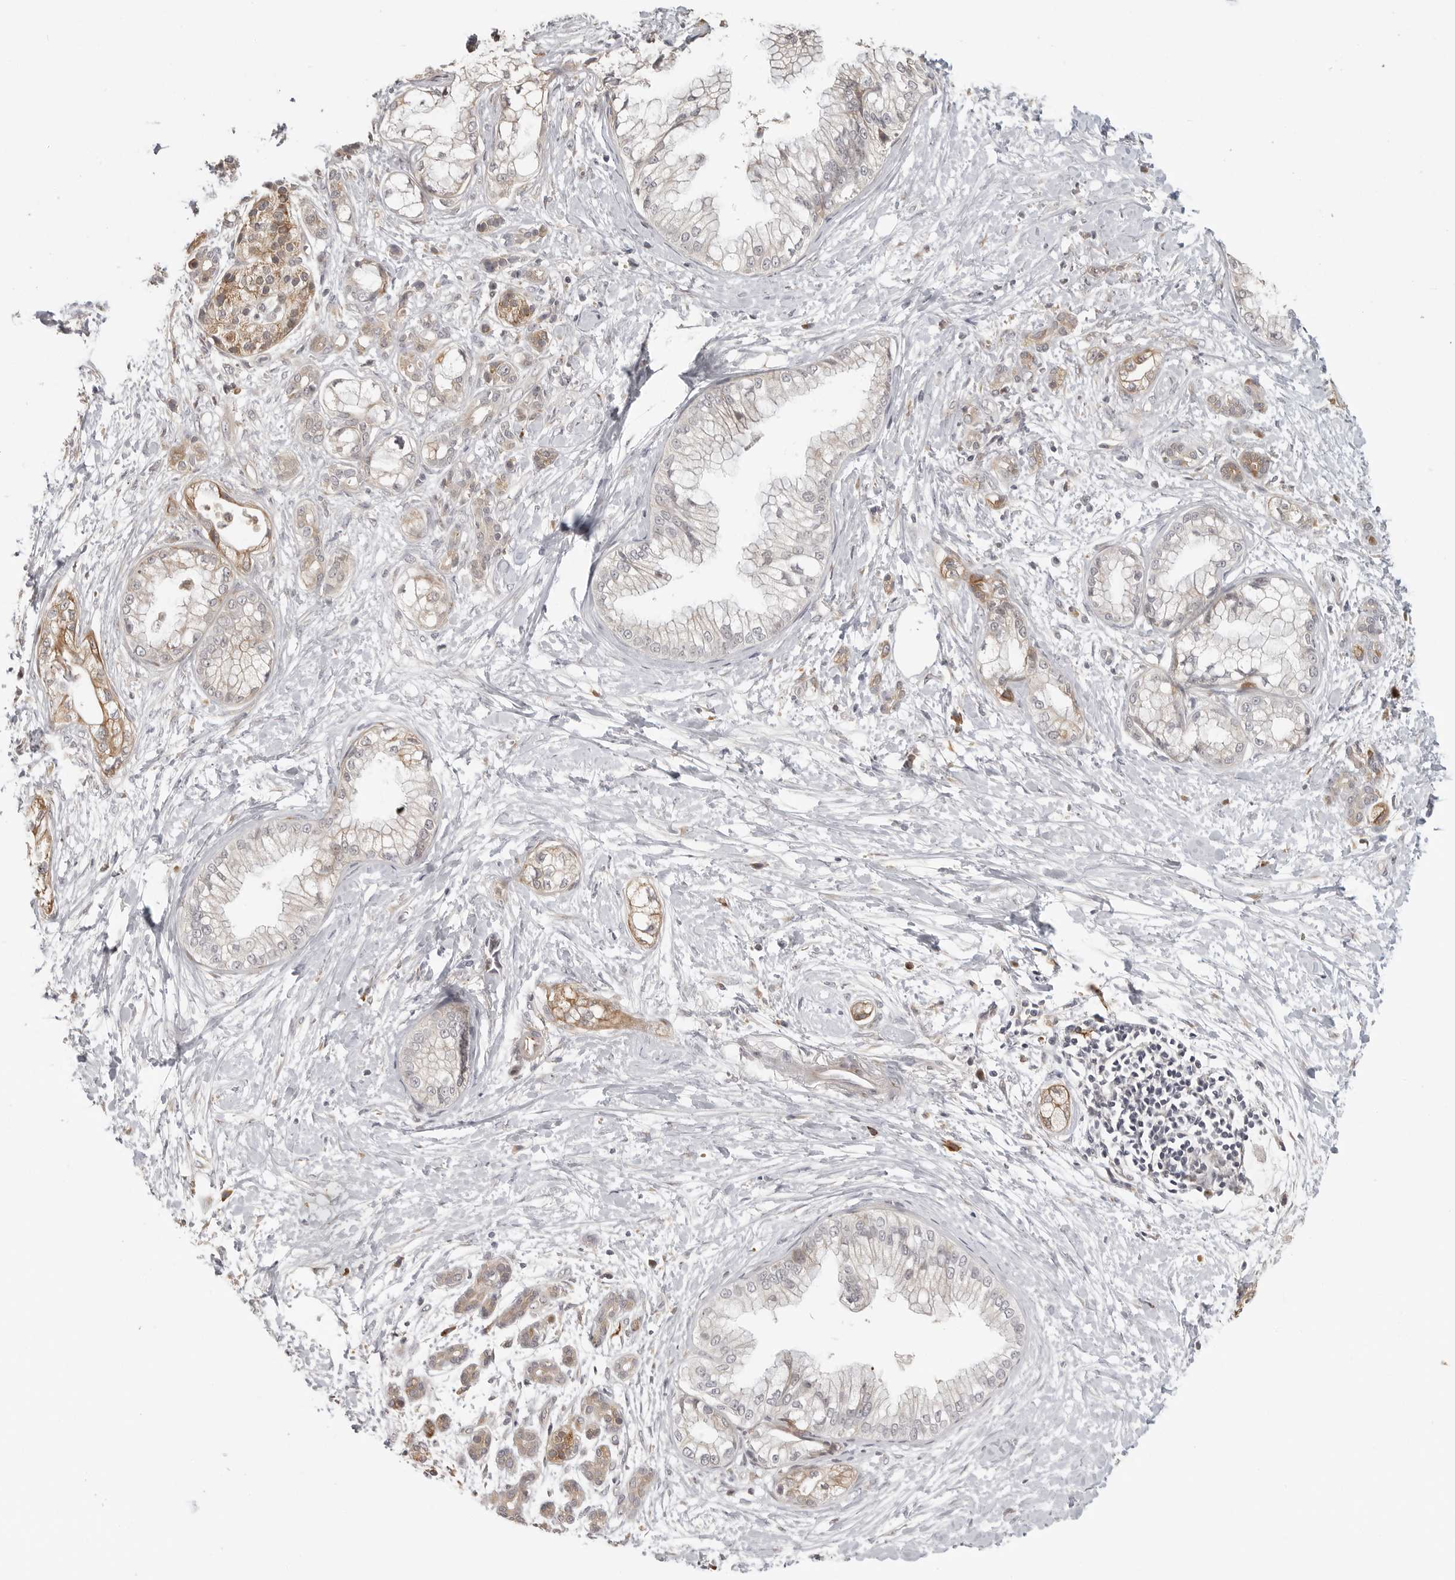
{"staining": {"intensity": "moderate", "quantity": "25%-75%", "location": "cytoplasmic/membranous"}, "tissue": "pancreatic cancer", "cell_type": "Tumor cells", "image_type": "cancer", "snomed": [{"axis": "morphology", "description": "Adenocarcinoma, NOS"}, {"axis": "topography", "description": "Pancreas"}], "caption": "Pancreatic cancer was stained to show a protein in brown. There is medium levels of moderate cytoplasmic/membranous positivity in about 25%-75% of tumor cells.", "gene": "IDO1", "patient": {"sex": "male", "age": 68}}